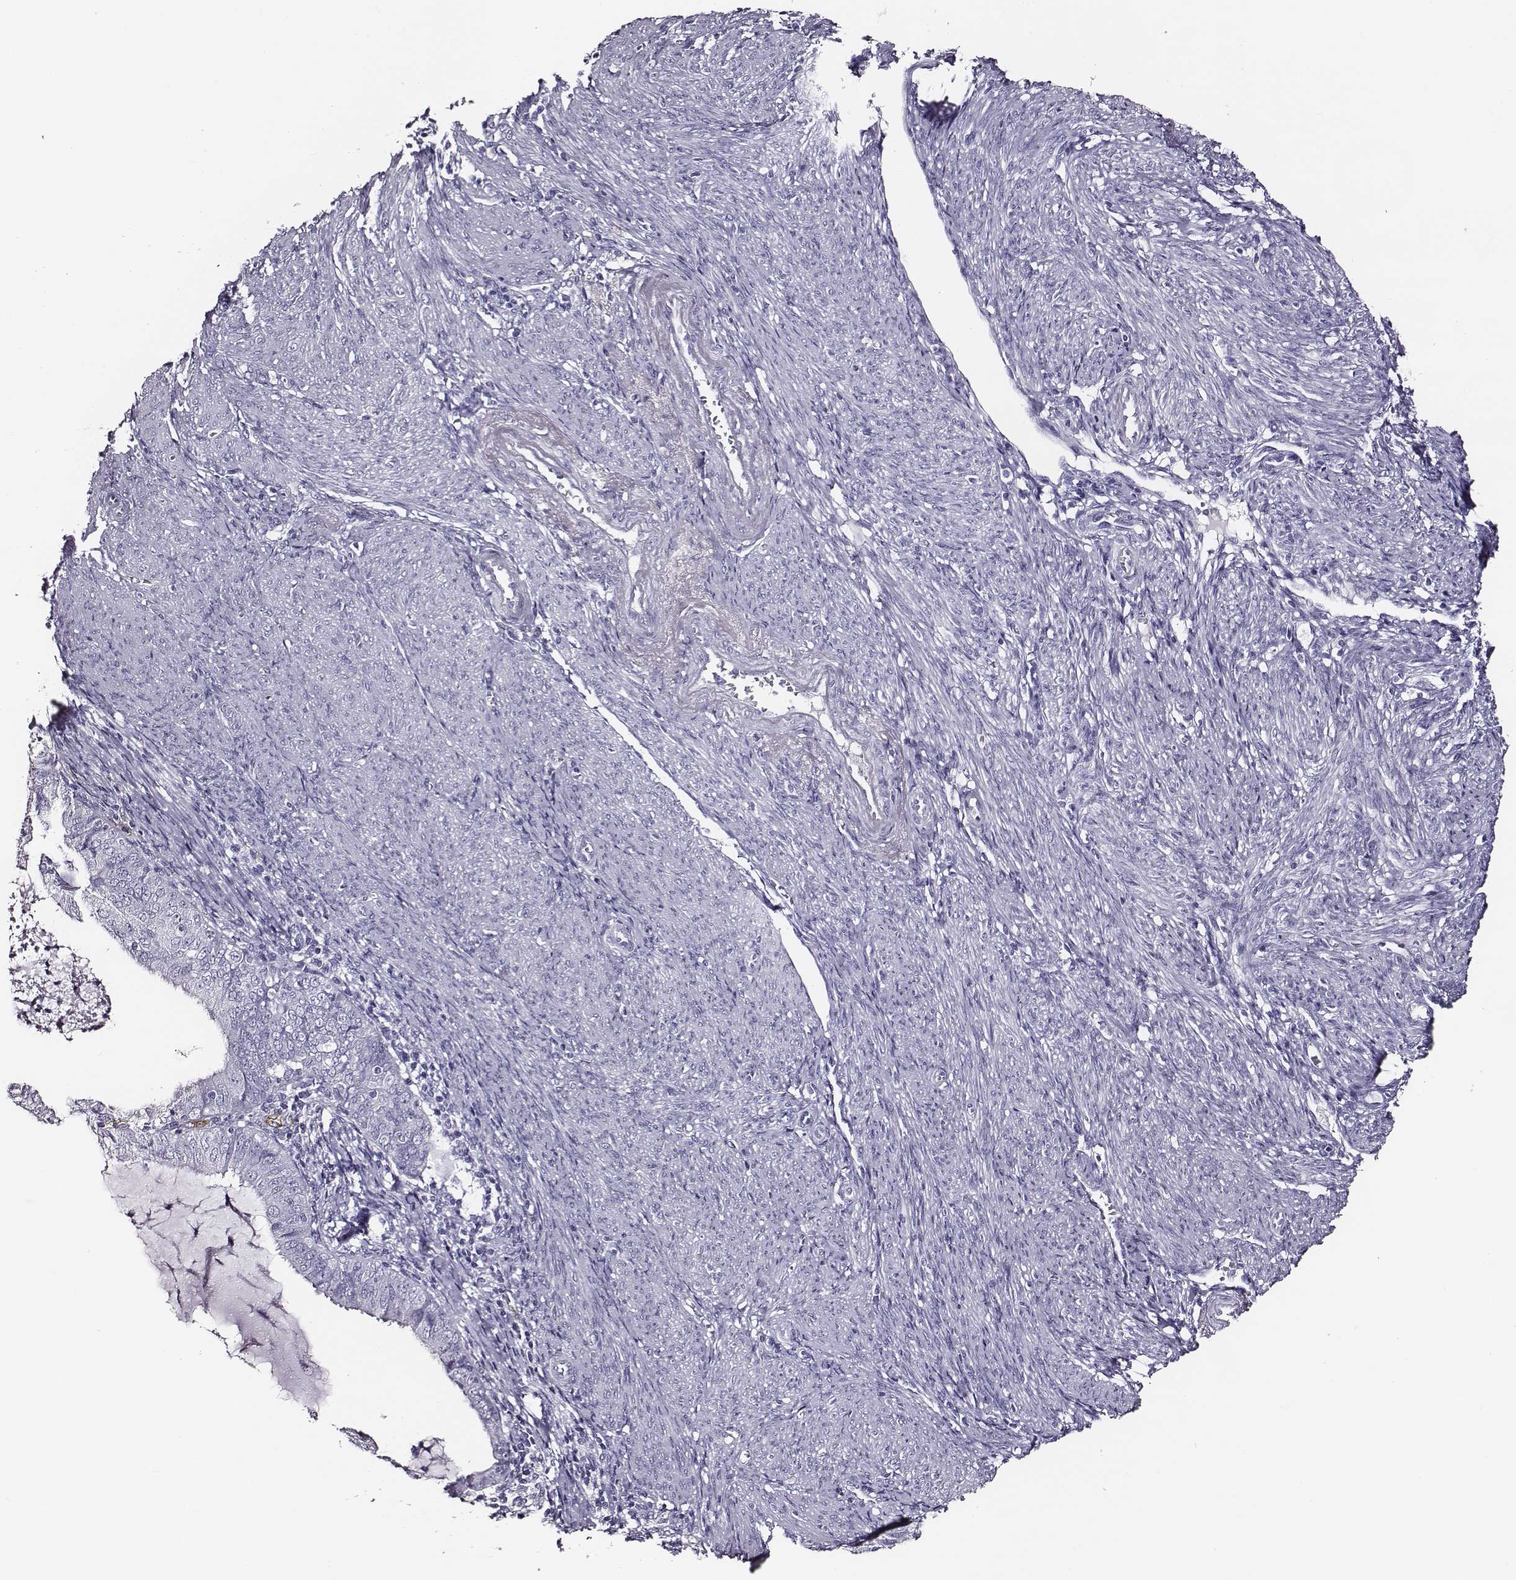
{"staining": {"intensity": "negative", "quantity": "none", "location": "none"}, "tissue": "endometrial cancer", "cell_type": "Tumor cells", "image_type": "cancer", "snomed": [{"axis": "morphology", "description": "Adenocarcinoma, NOS"}, {"axis": "topography", "description": "Endometrium"}], "caption": "The IHC image has no significant positivity in tumor cells of endometrial cancer tissue.", "gene": "DPEP1", "patient": {"sex": "female", "age": 57}}